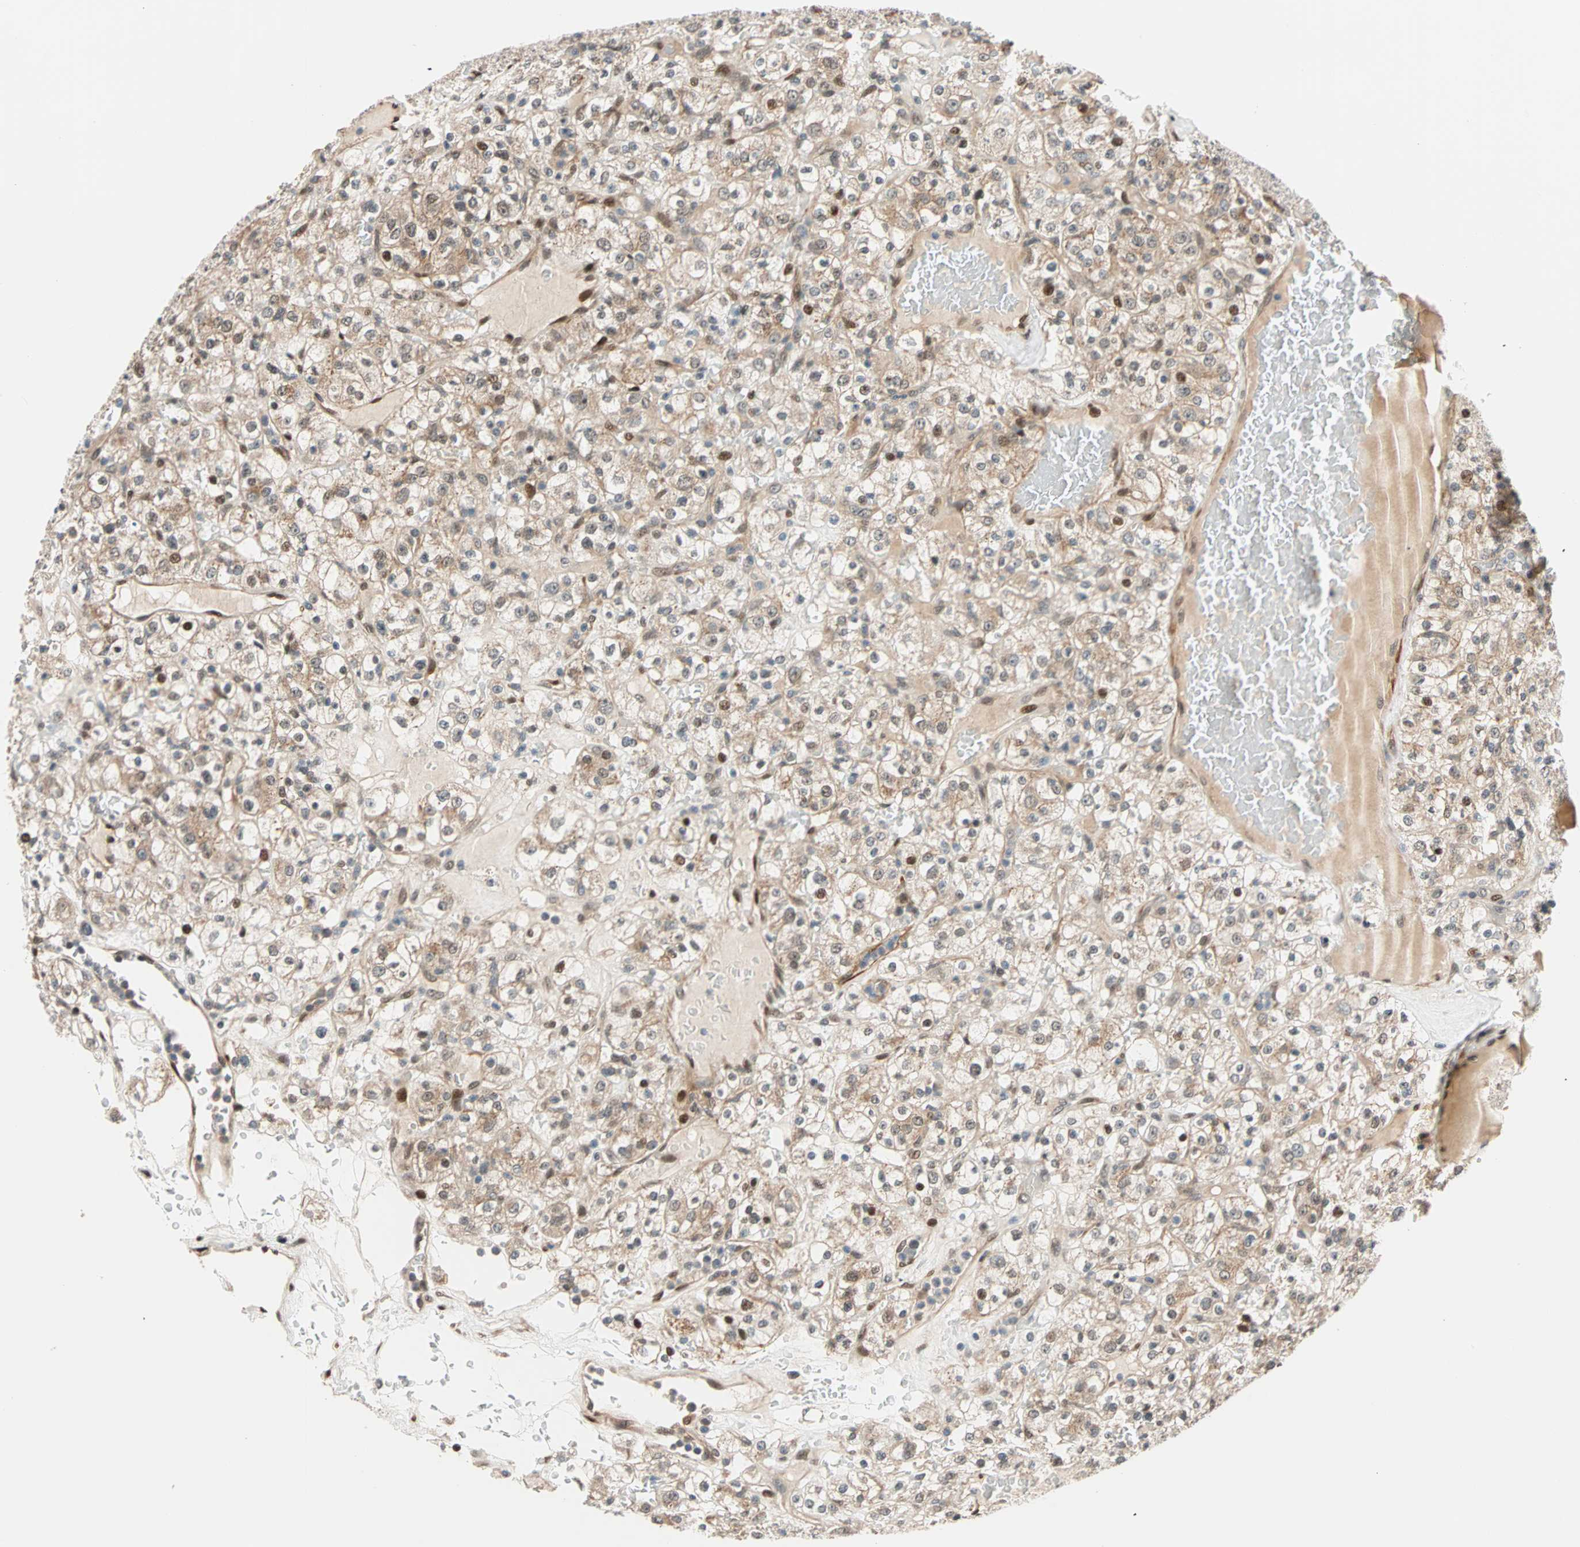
{"staining": {"intensity": "weak", "quantity": ">75%", "location": "cytoplasmic/membranous,nuclear"}, "tissue": "renal cancer", "cell_type": "Tumor cells", "image_type": "cancer", "snomed": [{"axis": "morphology", "description": "Normal tissue, NOS"}, {"axis": "morphology", "description": "Adenocarcinoma, NOS"}, {"axis": "topography", "description": "Kidney"}], "caption": "Protein staining demonstrates weak cytoplasmic/membranous and nuclear staining in about >75% of tumor cells in renal cancer. (Brightfield microscopy of DAB IHC at high magnification).", "gene": "HECW1", "patient": {"sex": "female", "age": 72}}